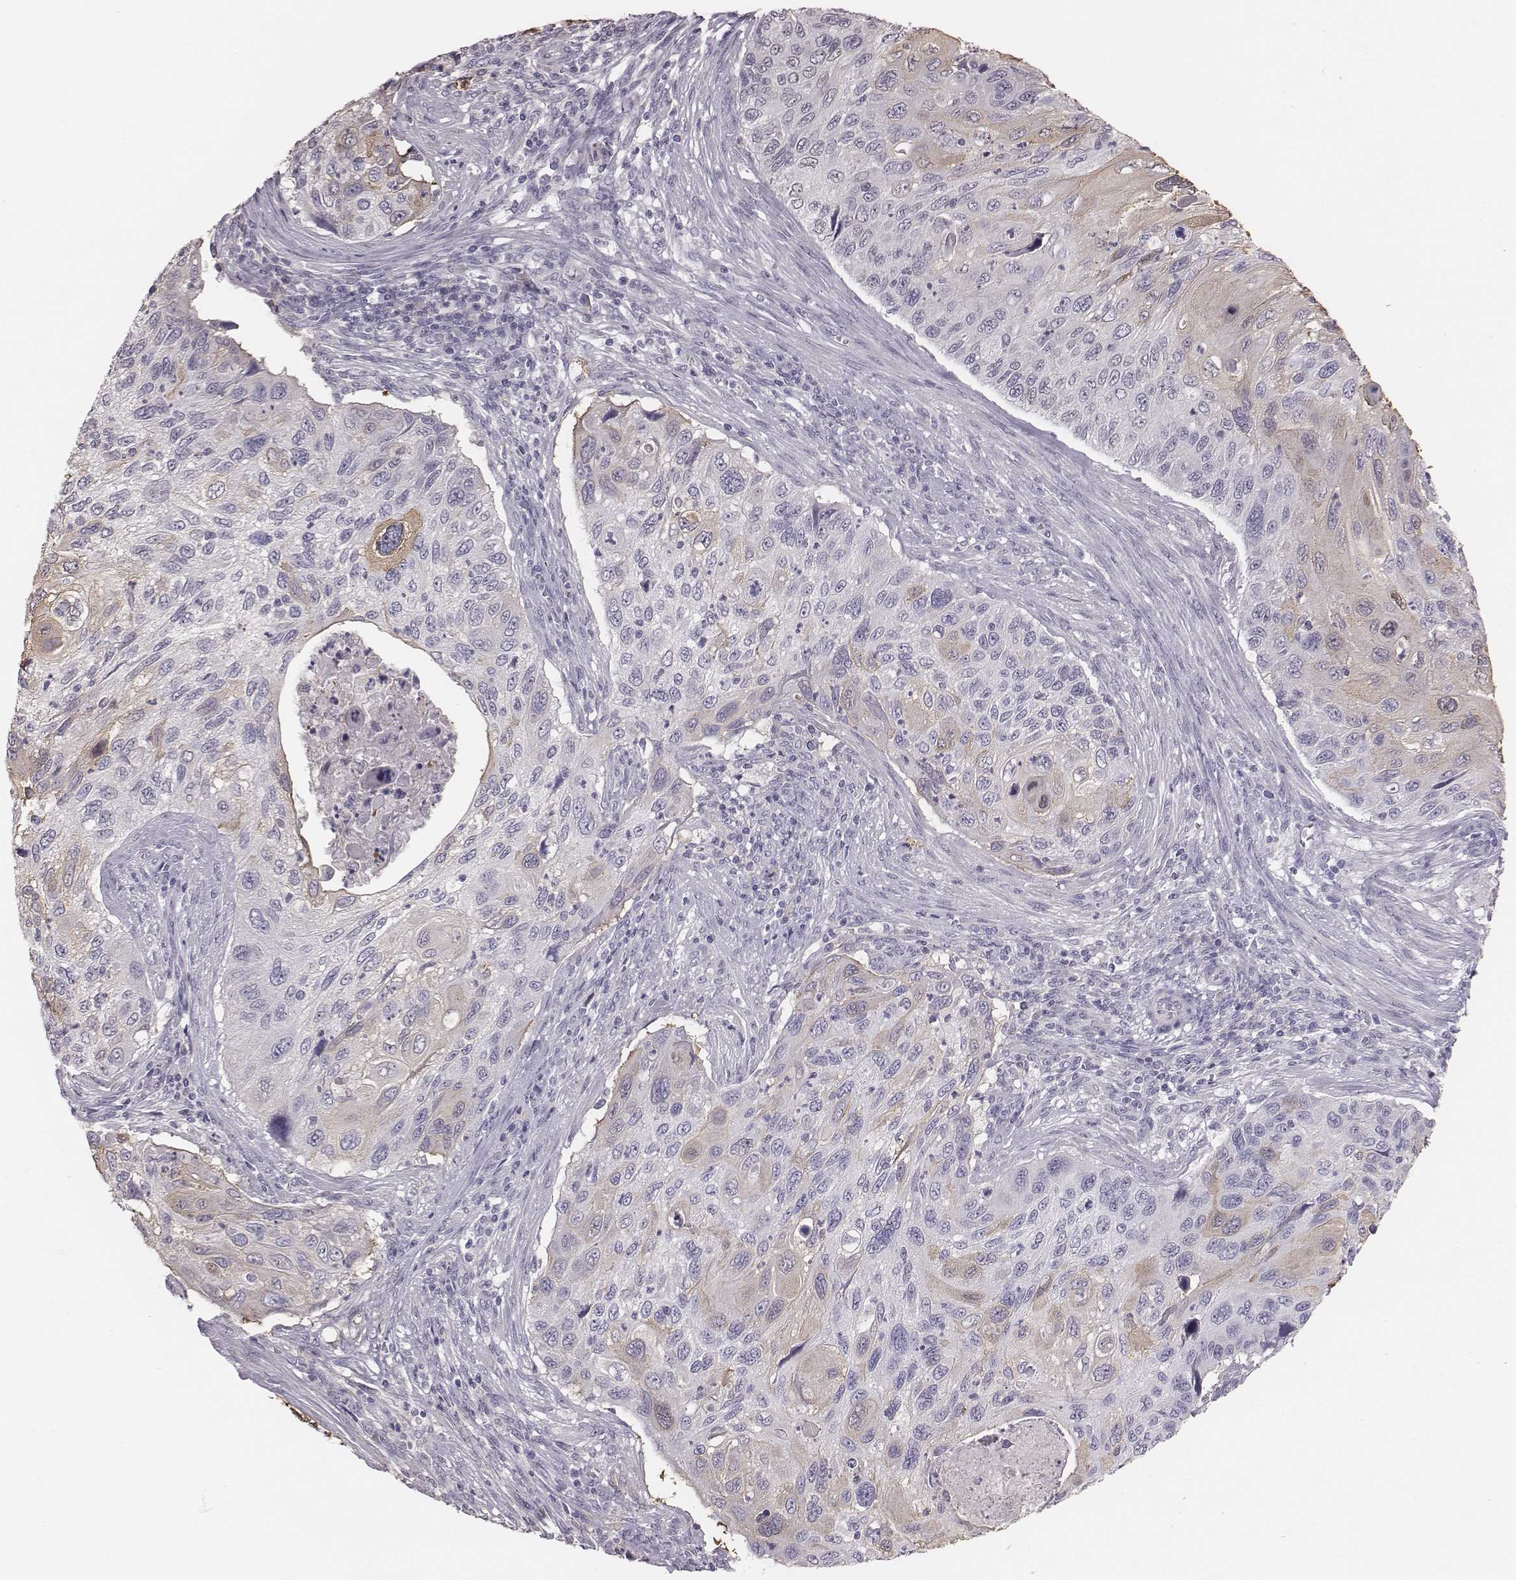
{"staining": {"intensity": "weak", "quantity": "25%-75%", "location": "cytoplasmic/membranous"}, "tissue": "cervical cancer", "cell_type": "Tumor cells", "image_type": "cancer", "snomed": [{"axis": "morphology", "description": "Squamous cell carcinoma, NOS"}, {"axis": "topography", "description": "Cervix"}], "caption": "A brown stain labels weak cytoplasmic/membranous expression of a protein in cervical cancer tumor cells.", "gene": "C6orf58", "patient": {"sex": "female", "age": 70}}